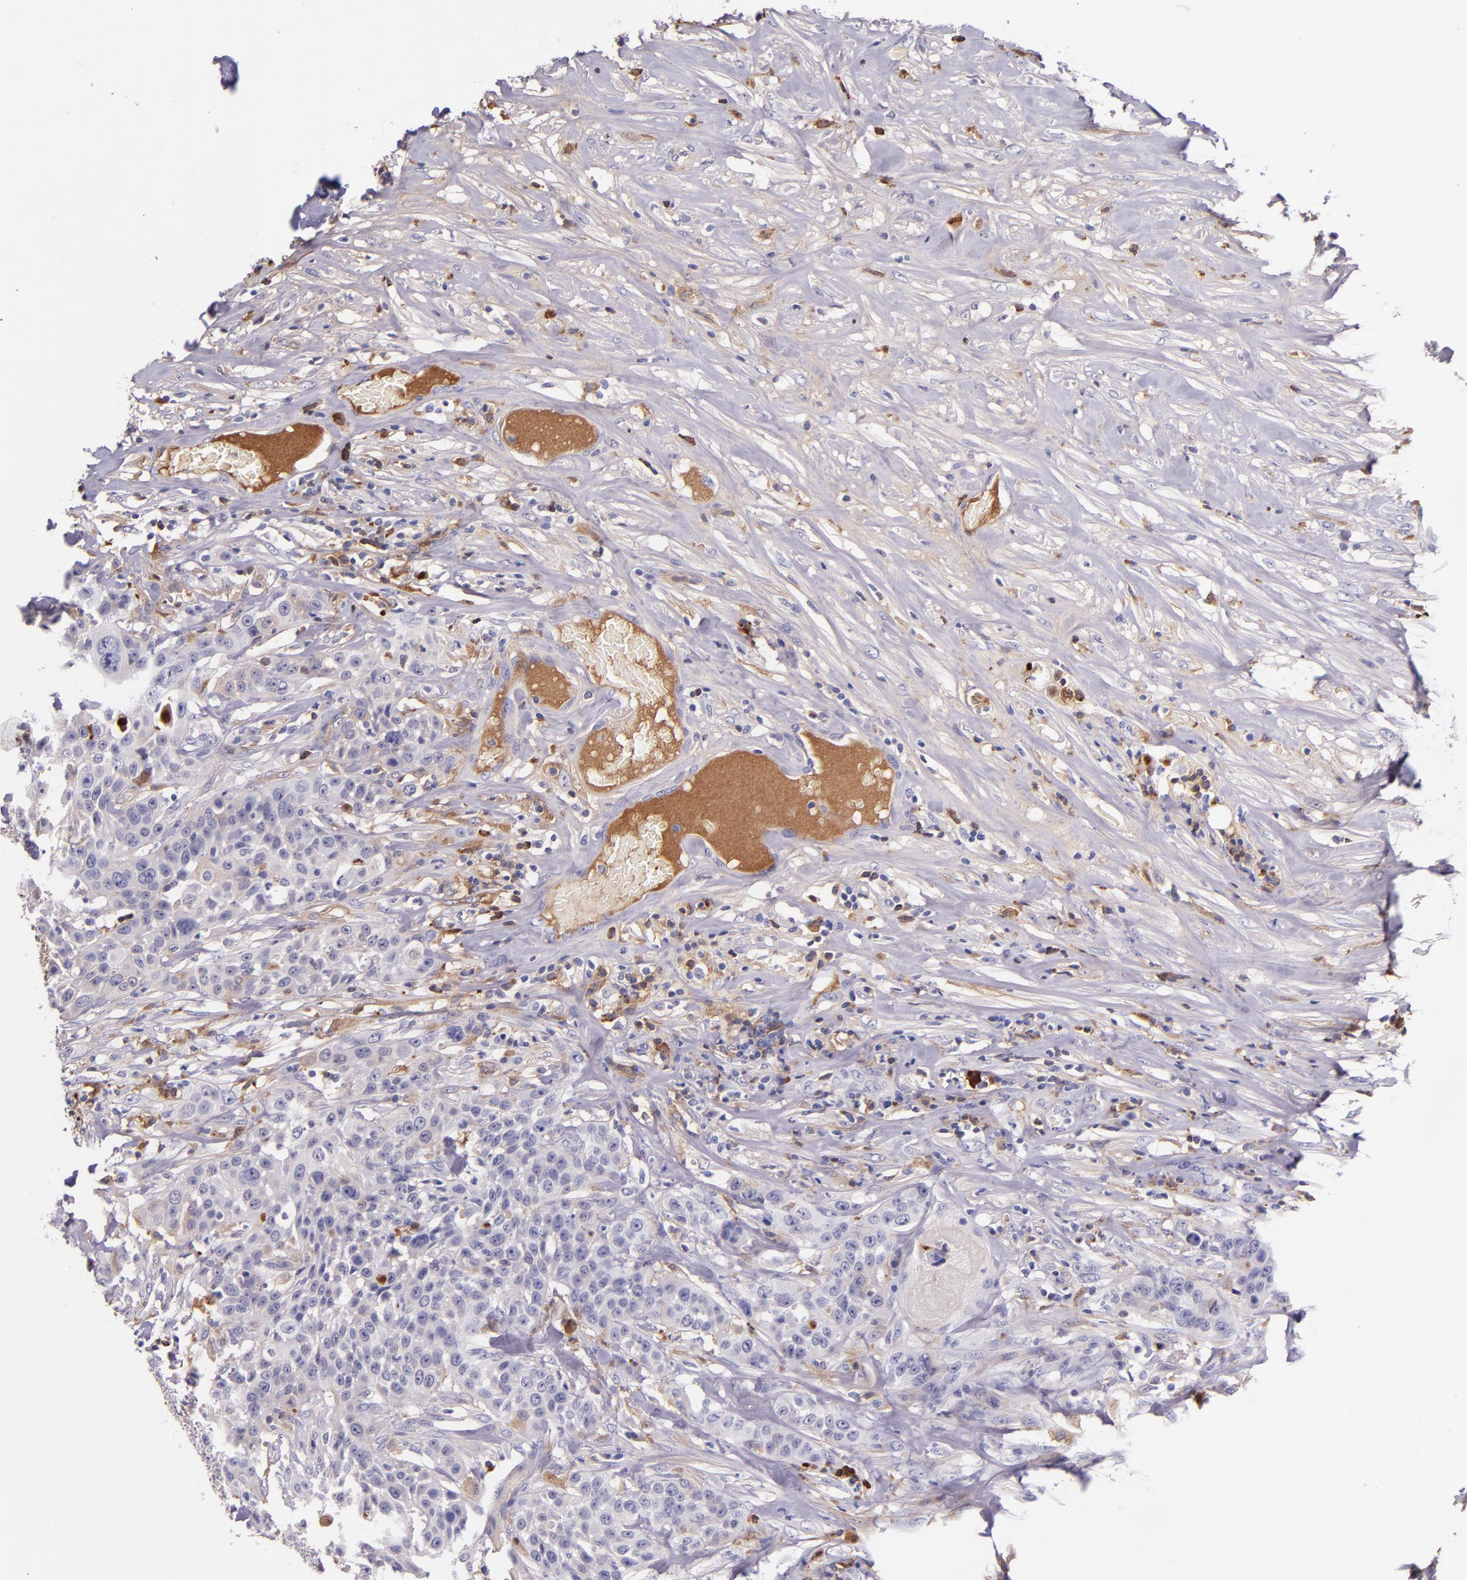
{"staining": {"intensity": "negative", "quantity": "none", "location": "none"}, "tissue": "urothelial cancer", "cell_type": "Tumor cells", "image_type": "cancer", "snomed": [{"axis": "morphology", "description": "Urothelial carcinoma, High grade"}, {"axis": "topography", "description": "Urinary bladder"}], "caption": "Tumor cells show no significant protein staining in urothelial cancer.", "gene": "KNG1", "patient": {"sex": "male", "age": 74}}